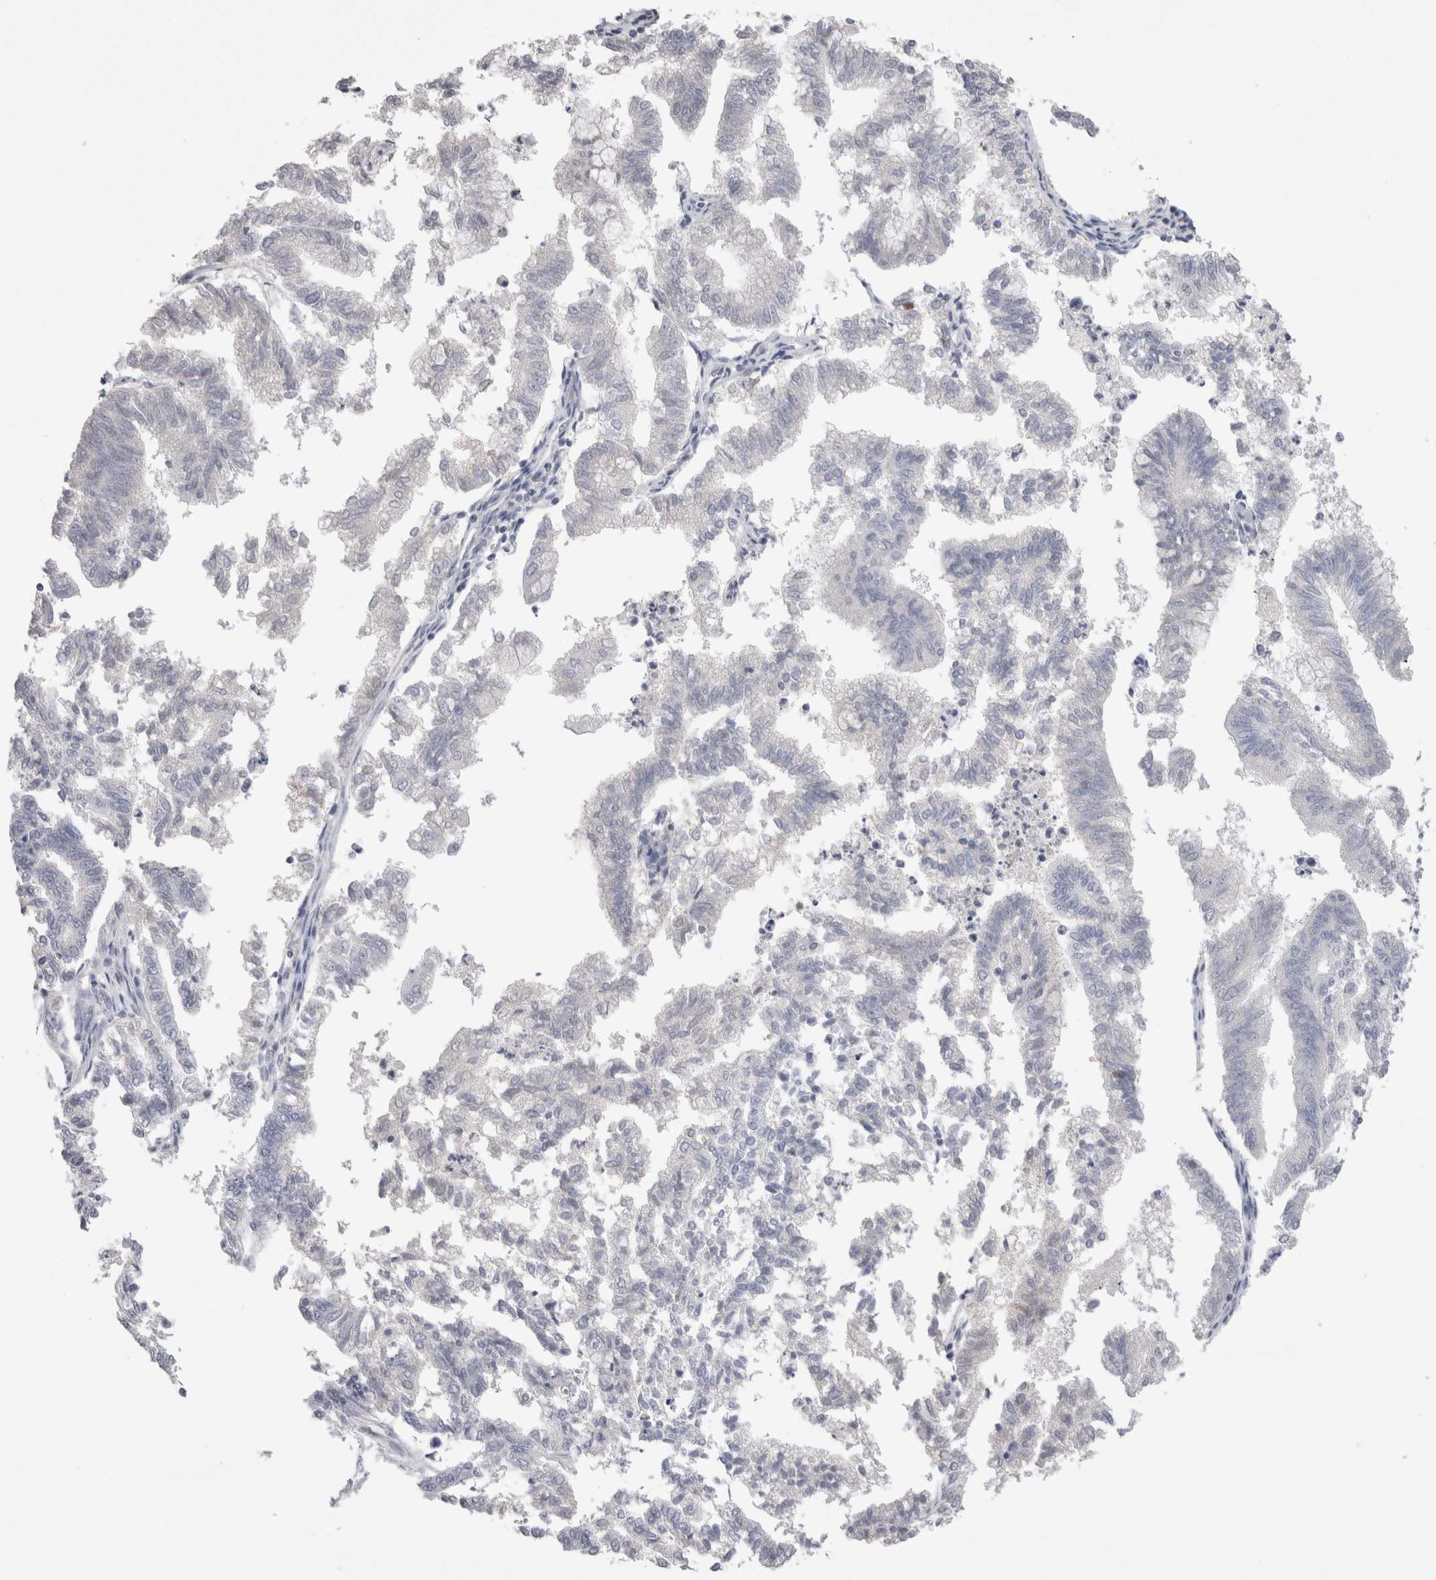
{"staining": {"intensity": "negative", "quantity": "none", "location": "none"}, "tissue": "endometrial cancer", "cell_type": "Tumor cells", "image_type": "cancer", "snomed": [{"axis": "morphology", "description": "Necrosis, NOS"}, {"axis": "morphology", "description": "Adenocarcinoma, NOS"}, {"axis": "topography", "description": "Endometrium"}], "caption": "Tumor cells are negative for brown protein staining in adenocarcinoma (endometrial).", "gene": "SUCNR1", "patient": {"sex": "female", "age": 79}}